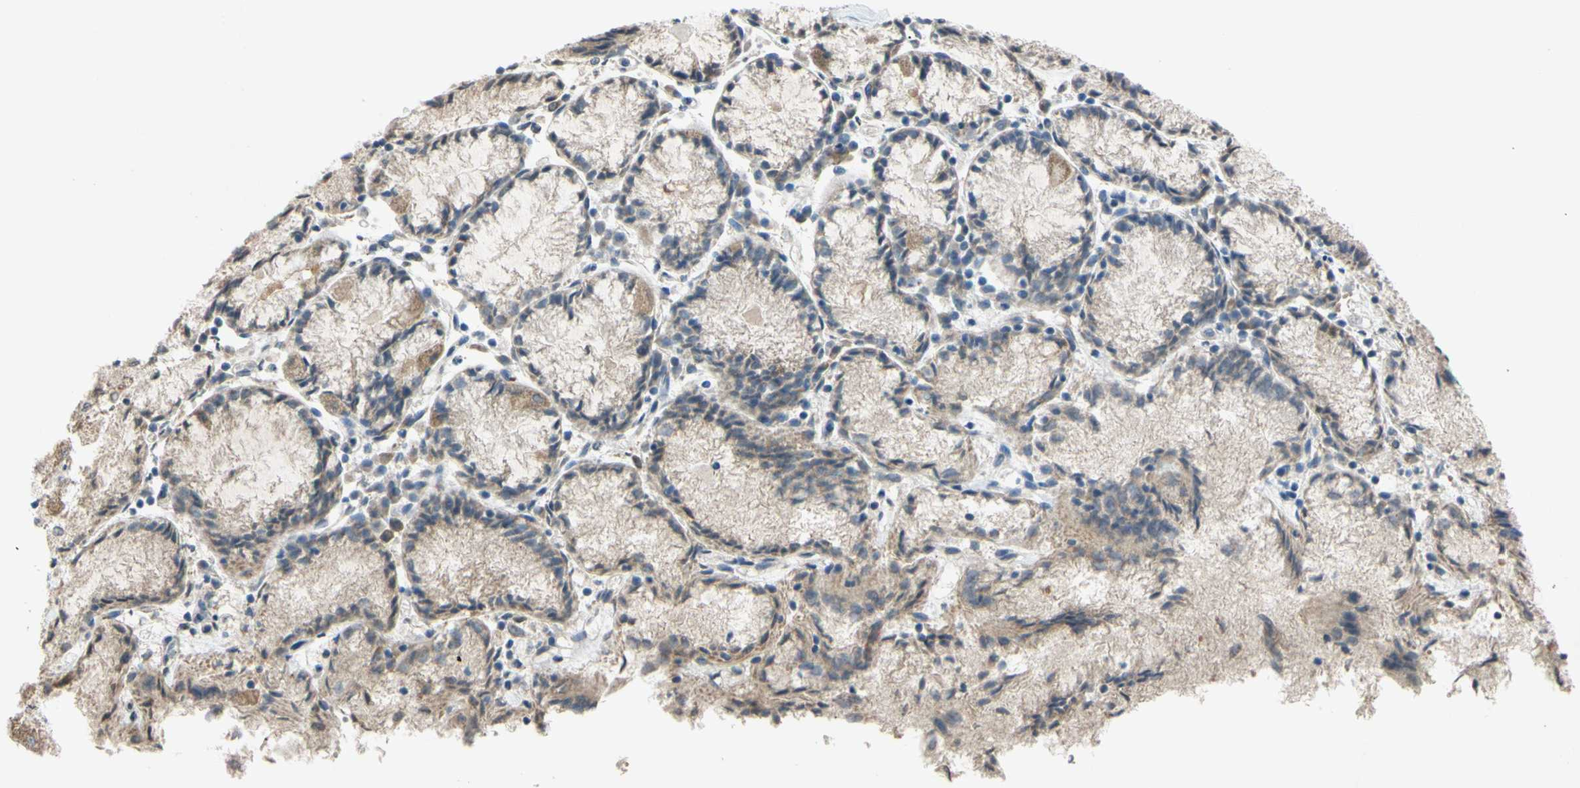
{"staining": {"intensity": "moderate", "quantity": ">75%", "location": "cytoplasmic/membranous"}, "tissue": "stomach cancer", "cell_type": "Tumor cells", "image_type": "cancer", "snomed": [{"axis": "morphology", "description": "Normal tissue, NOS"}, {"axis": "morphology", "description": "Adenocarcinoma, NOS"}, {"axis": "topography", "description": "Stomach, upper"}, {"axis": "topography", "description": "Stomach"}], "caption": "Adenocarcinoma (stomach) tissue reveals moderate cytoplasmic/membranous expression in approximately >75% of tumor cells, visualized by immunohistochemistry.", "gene": "ADD2", "patient": {"sex": "male", "age": 59}}